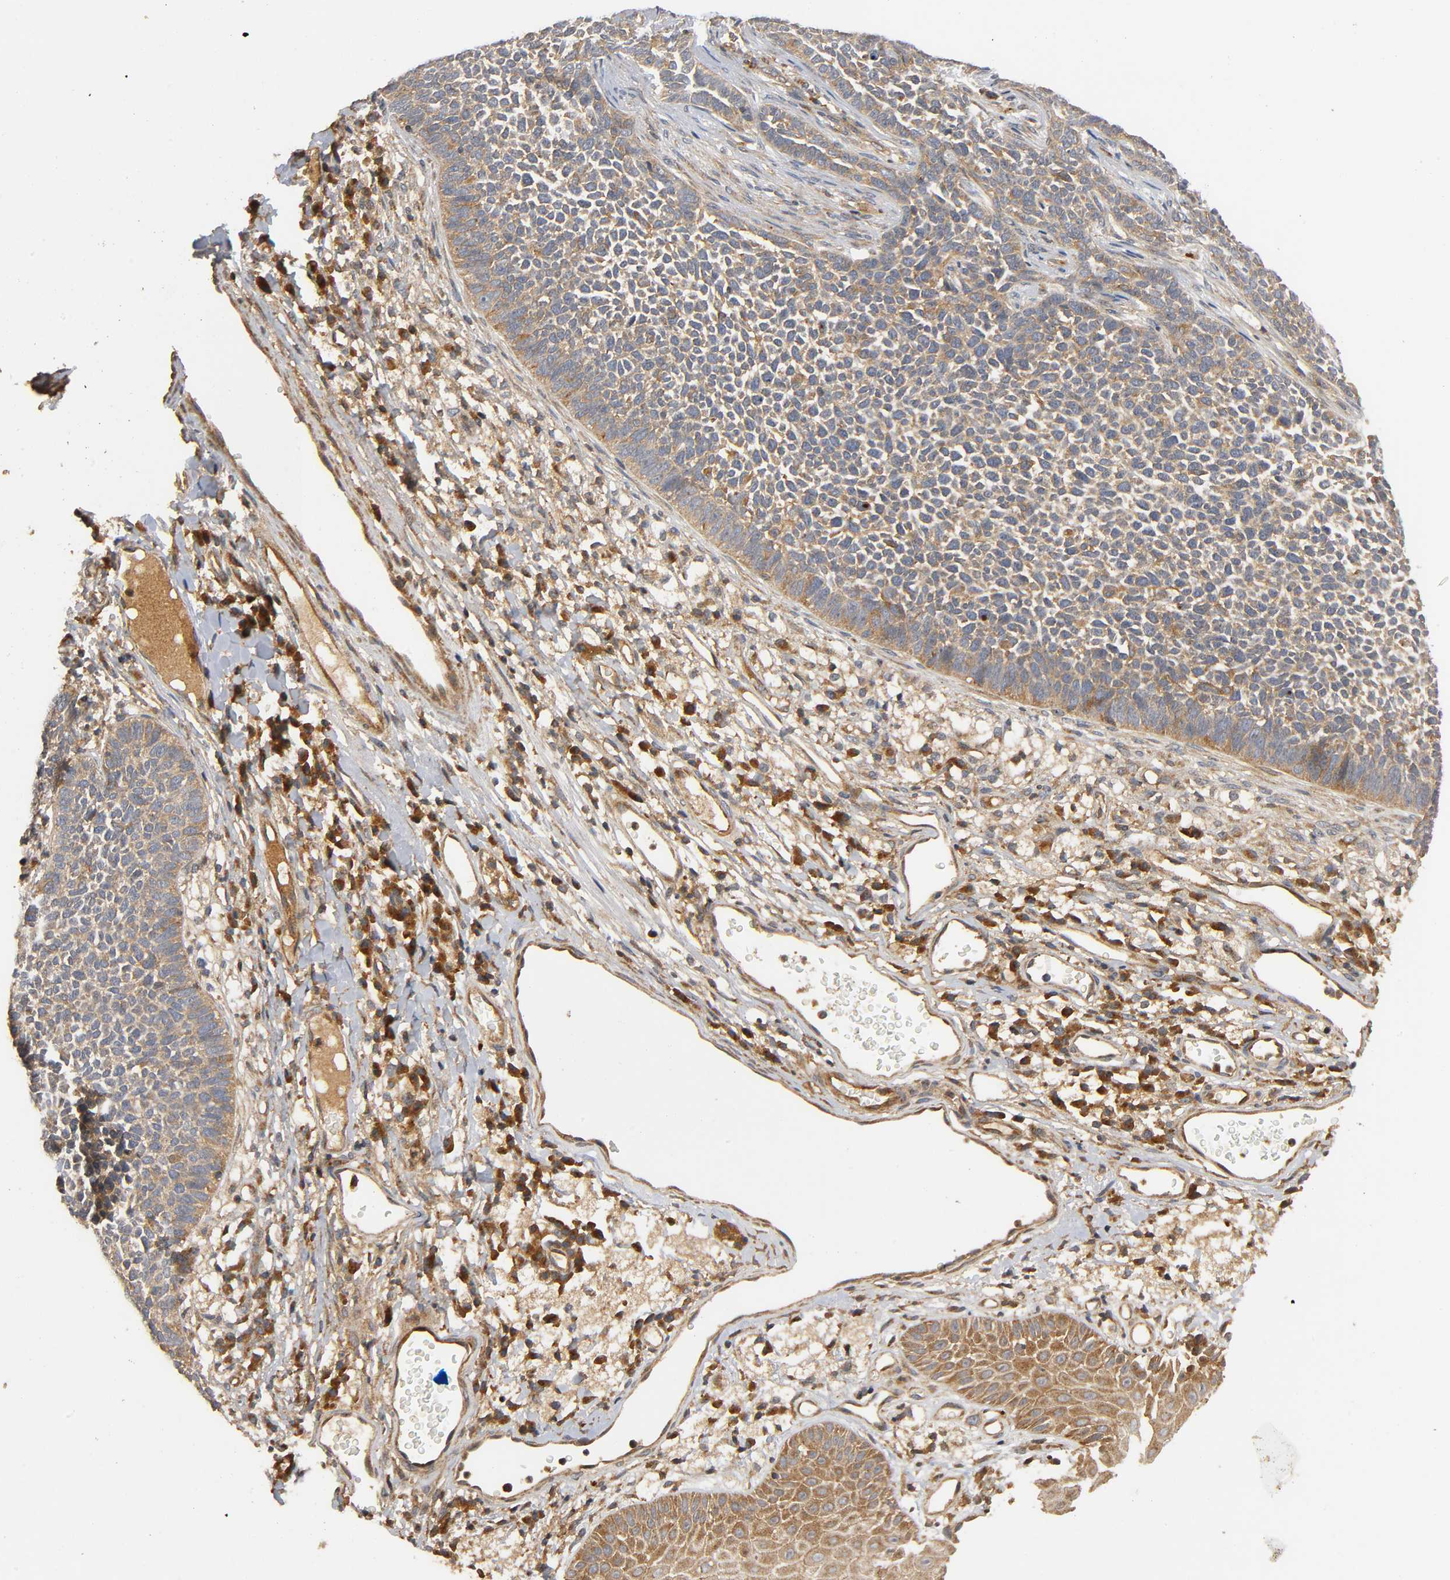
{"staining": {"intensity": "moderate", "quantity": ">75%", "location": "cytoplasmic/membranous"}, "tissue": "skin cancer", "cell_type": "Tumor cells", "image_type": "cancer", "snomed": [{"axis": "morphology", "description": "Basal cell carcinoma"}, {"axis": "topography", "description": "Skin"}], "caption": "Skin cancer (basal cell carcinoma) stained for a protein (brown) exhibits moderate cytoplasmic/membranous positive staining in about >75% of tumor cells.", "gene": "IKBKB", "patient": {"sex": "female", "age": 84}}